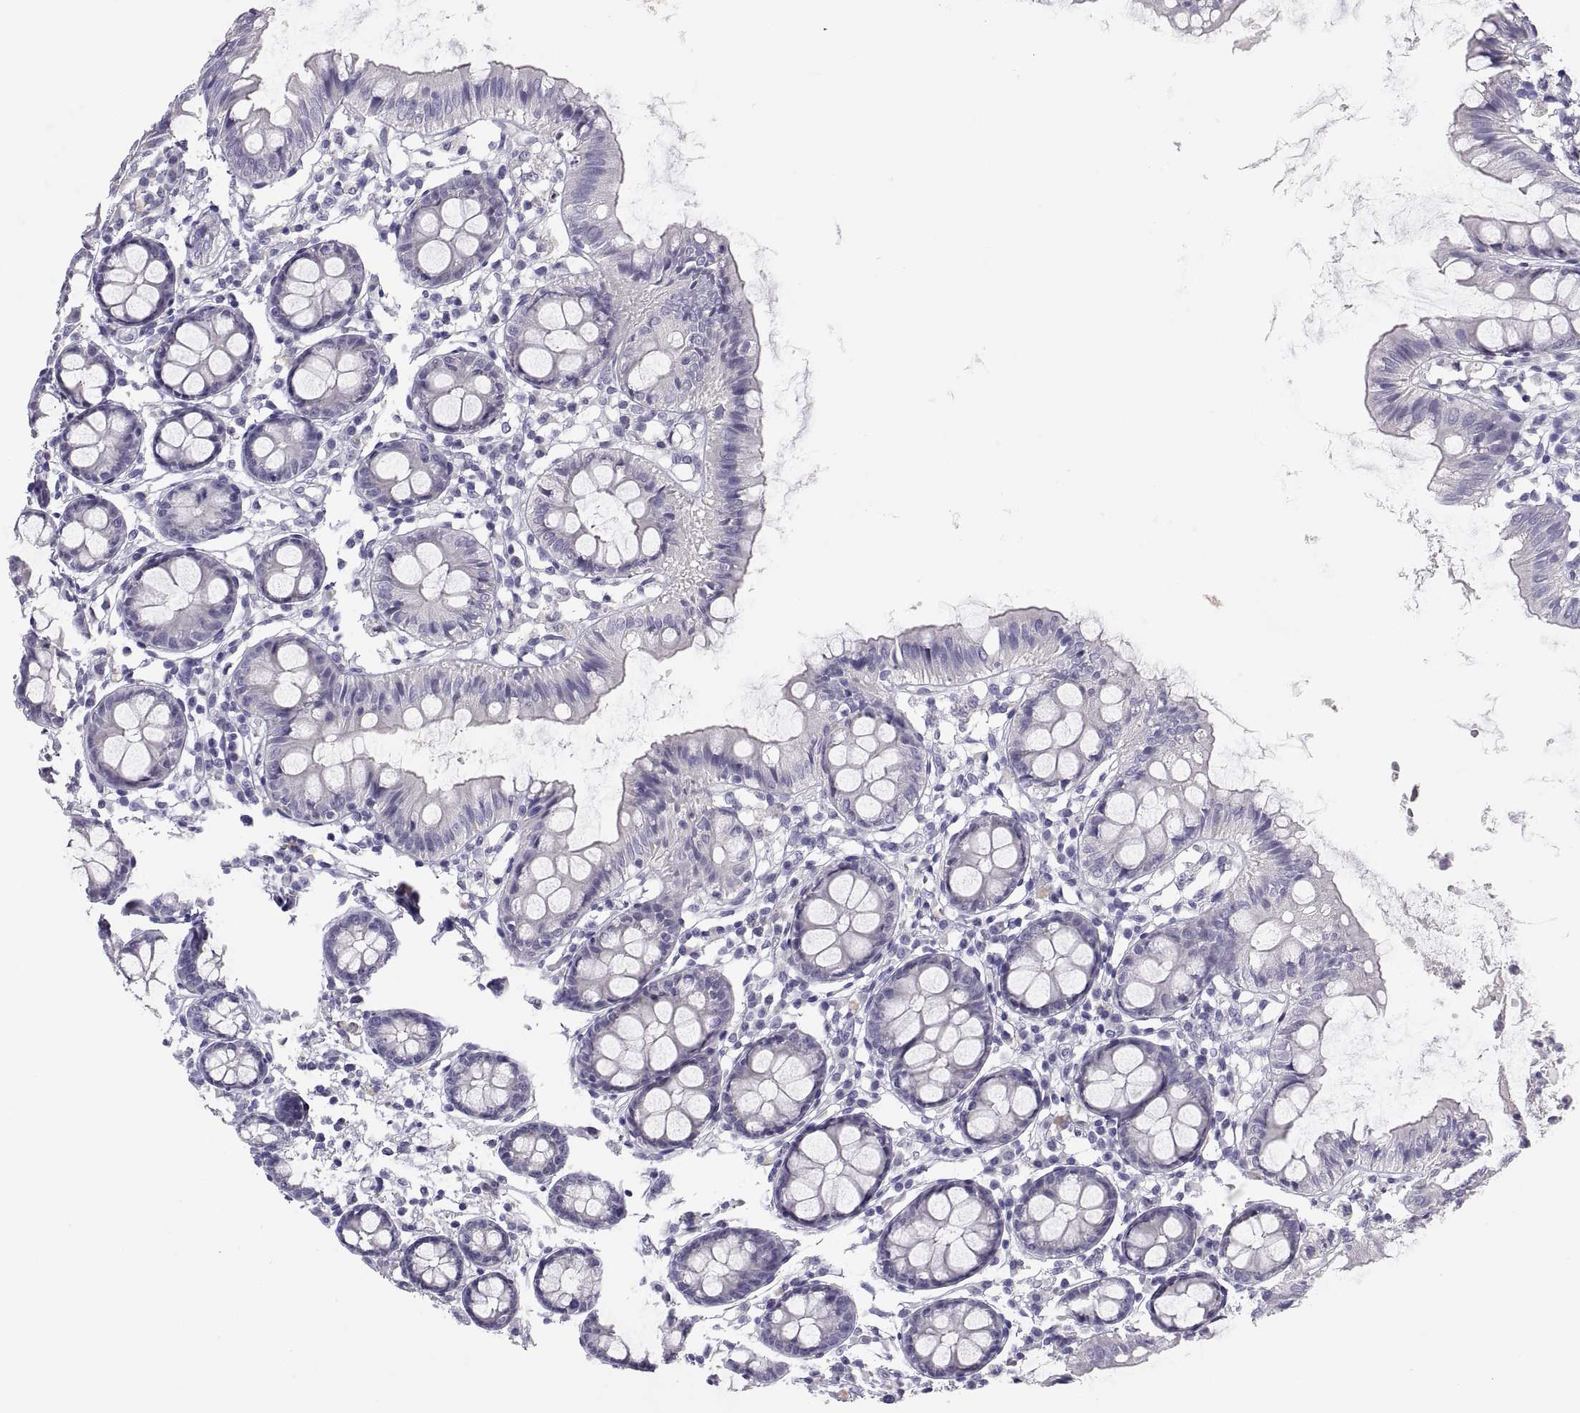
{"staining": {"intensity": "negative", "quantity": "none", "location": "none"}, "tissue": "colon", "cell_type": "Endothelial cells", "image_type": "normal", "snomed": [{"axis": "morphology", "description": "Normal tissue, NOS"}, {"axis": "topography", "description": "Colon"}], "caption": "A high-resolution image shows immunohistochemistry (IHC) staining of normal colon, which reveals no significant positivity in endothelial cells.", "gene": "STRC", "patient": {"sex": "female", "age": 84}}